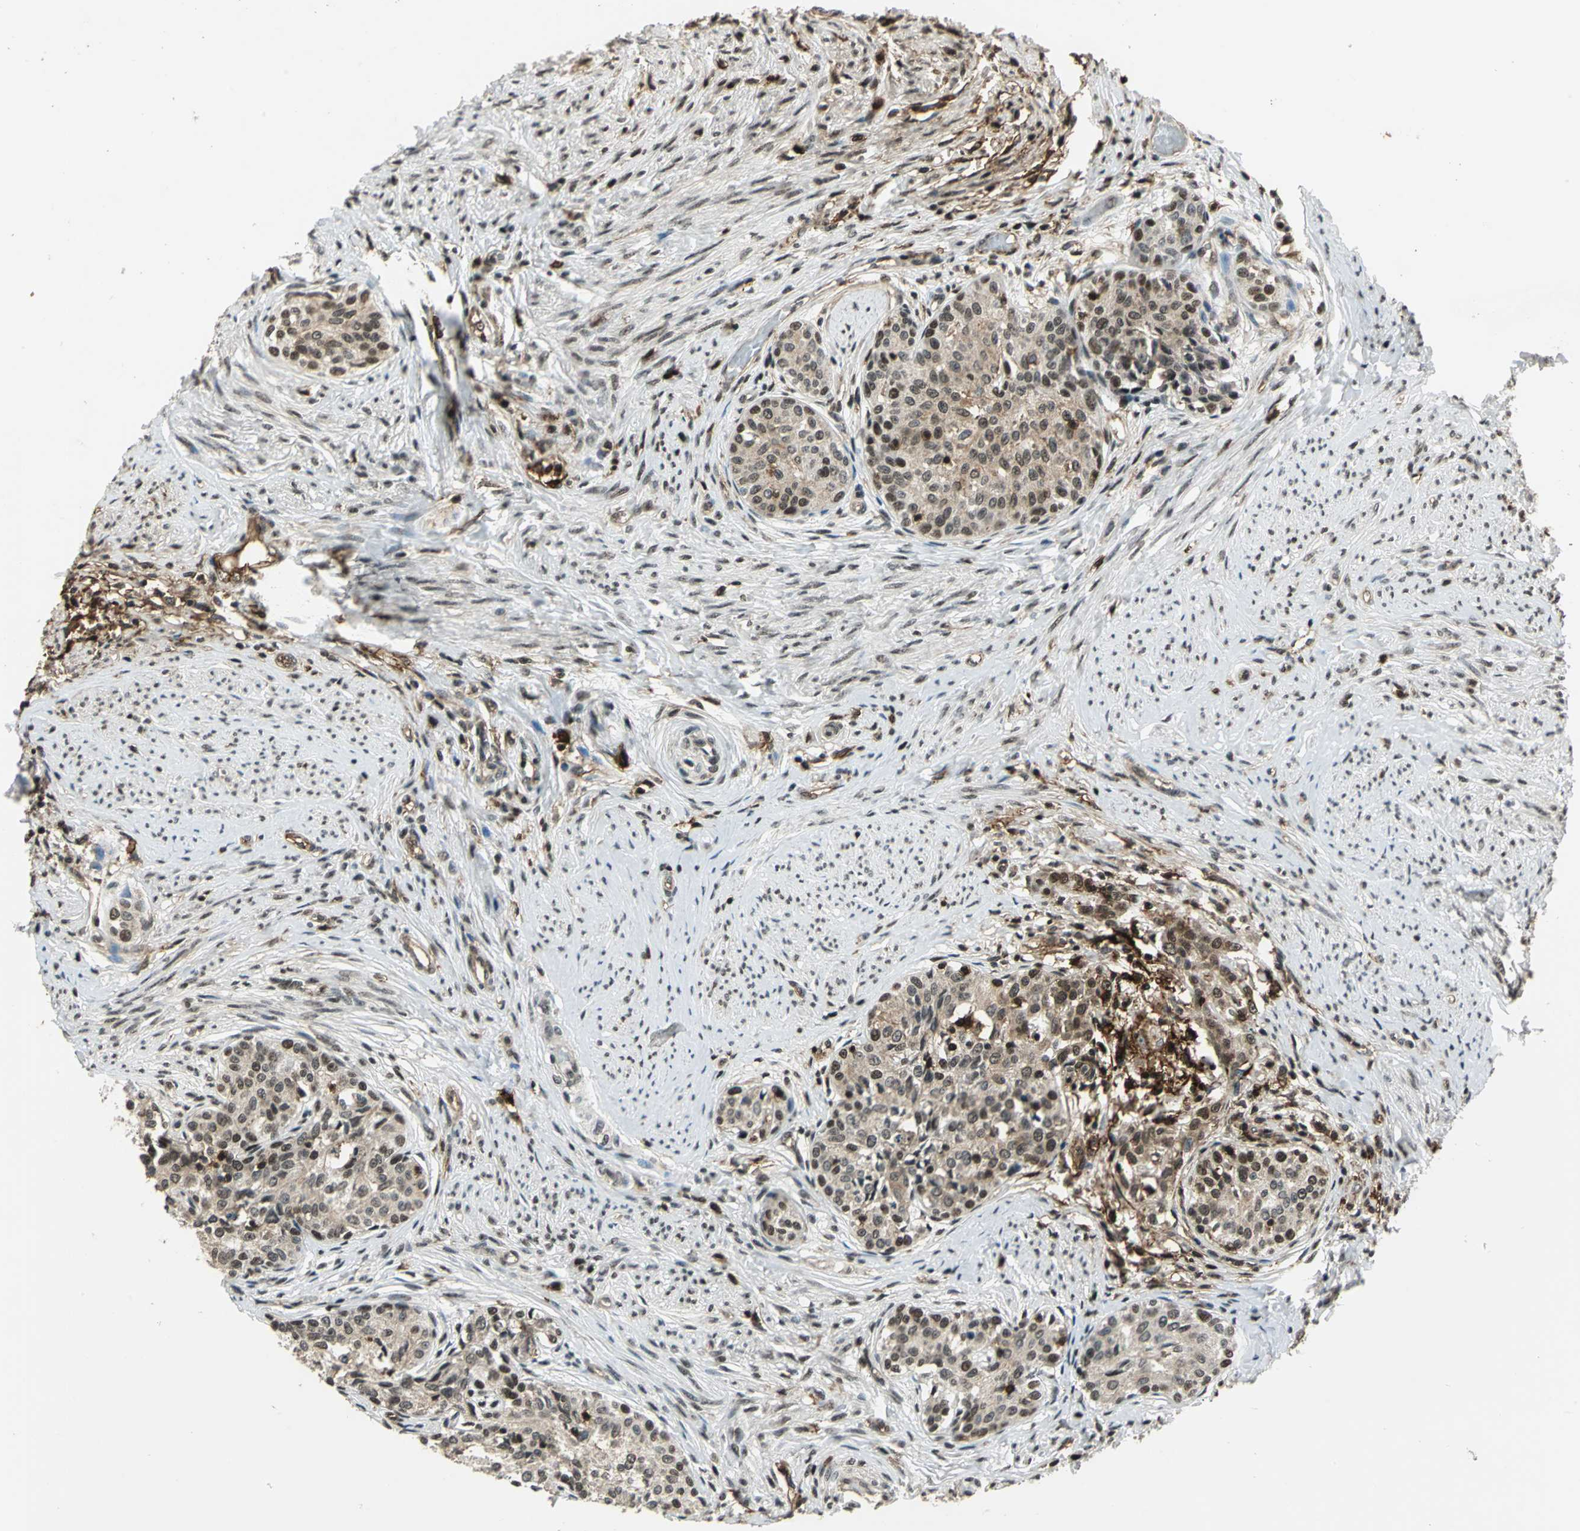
{"staining": {"intensity": "weak", "quantity": ">75%", "location": "cytoplasmic/membranous,nuclear"}, "tissue": "cervical cancer", "cell_type": "Tumor cells", "image_type": "cancer", "snomed": [{"axis": "morphology", "description": "Squamous cell carcinoma, NOS"}, {"axis": "morphology", "description": "Adenocarcinoma, NOS"}, {"axis": "topography", "description": "Cervix"}], "caption": "Weak cytoplasmic/membranous and nuclear protein expression is seen in approximately >75% of tumor cells in cervical cancer (adenocarcinoma).", "gene": "NR2C2", "patient": {"sex": "female", "age": 52}}